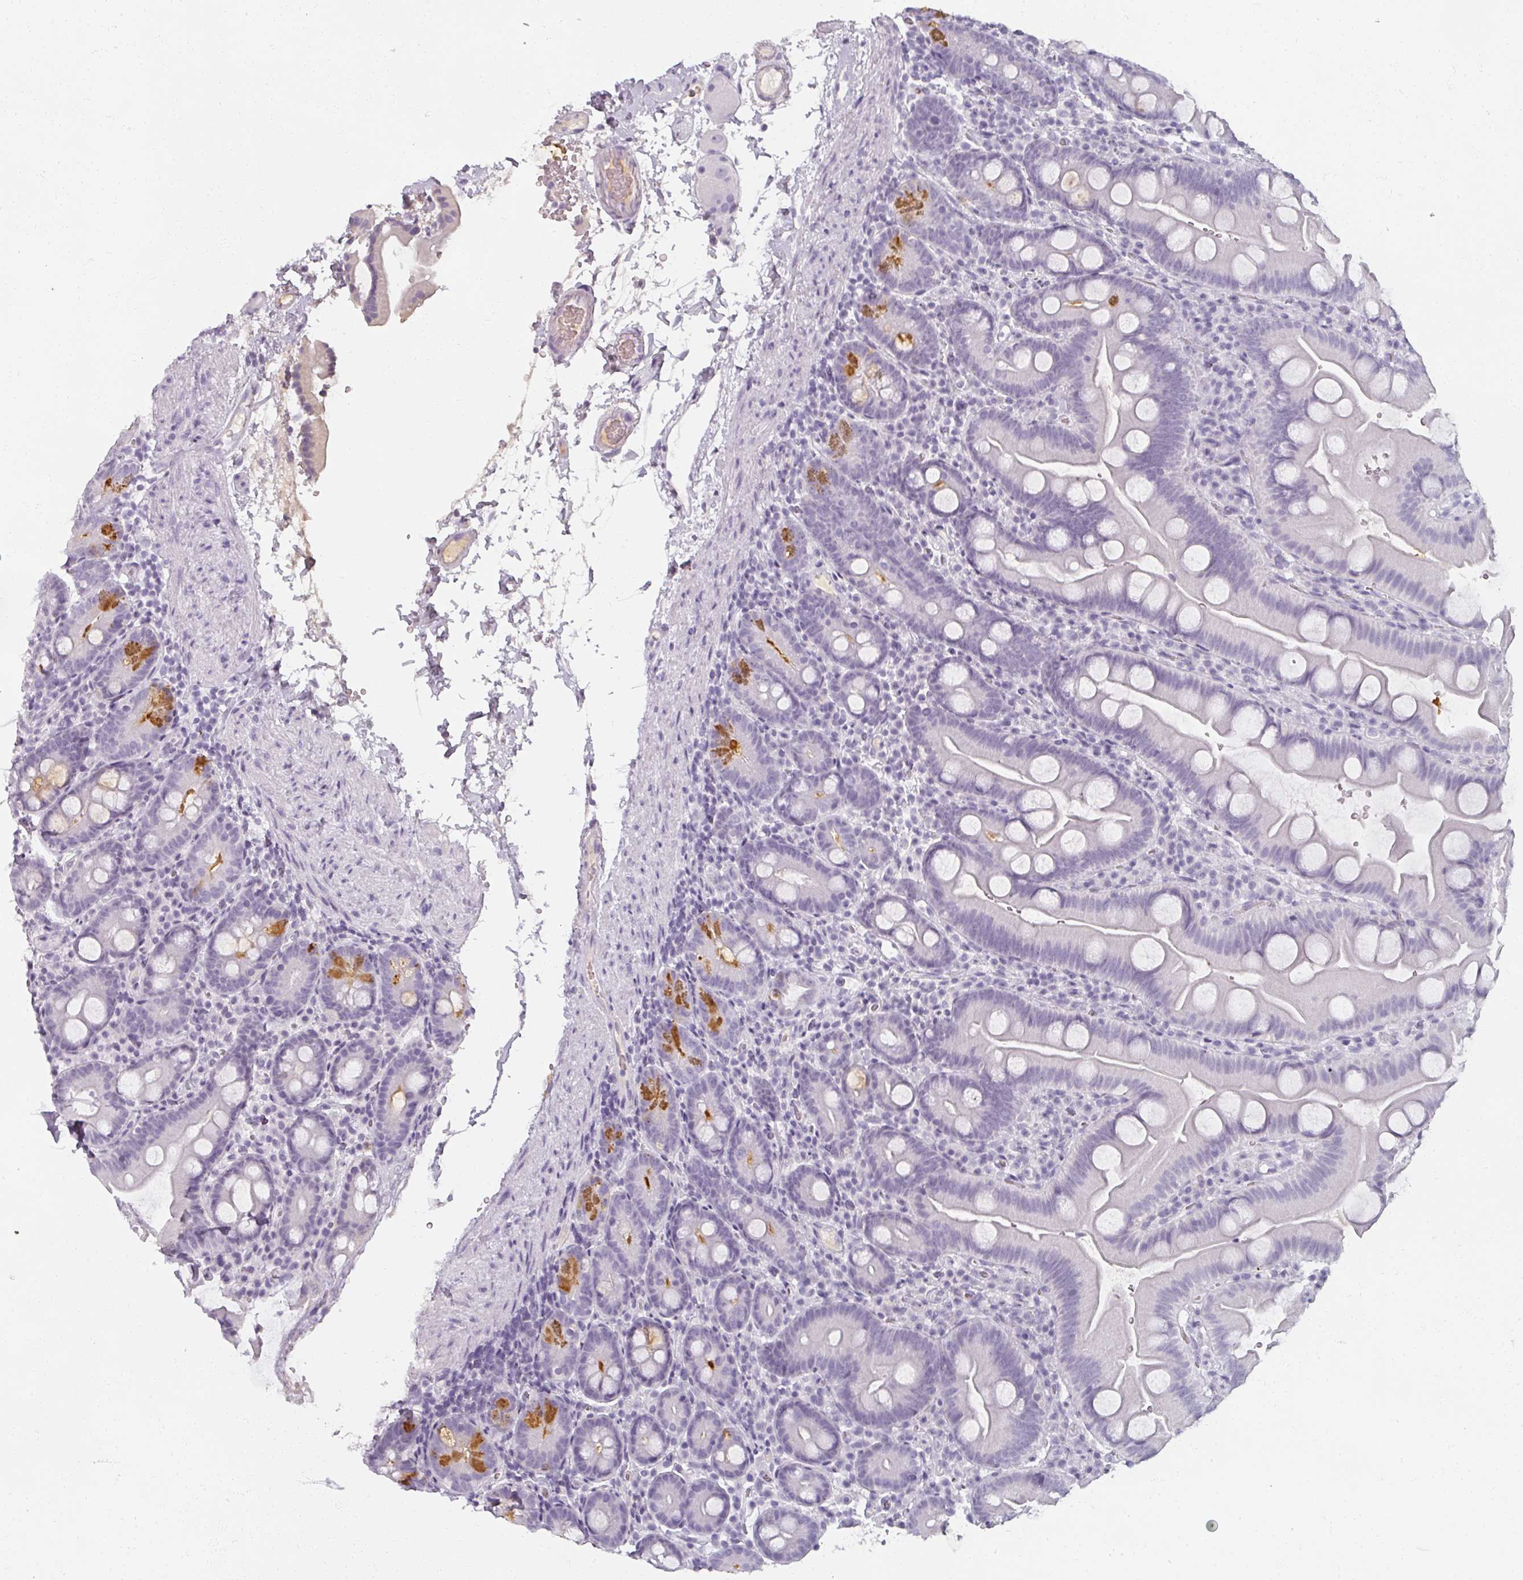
{"staining": {"intensity": "moderate", "quantity": "<25%", "location": "cytoplasmic/membranous"}, "tissue": "small intestine", "cell_type": "Glandular cells", "image_type": "normal", "snomed": [{"axis": "morphology", "description": "Normal tissue, NOS"}, {"axis": "topography", "description": "Small intestine"}], "caption": "There is low levels of moderate cytoplasmic/membranous expression in glandular cells of unremarkable small intestine, as demonstrated by immunohistochemical staining (brown color).", "gene": "REG3A", "patient": {"sex": "female", "age": 68}}